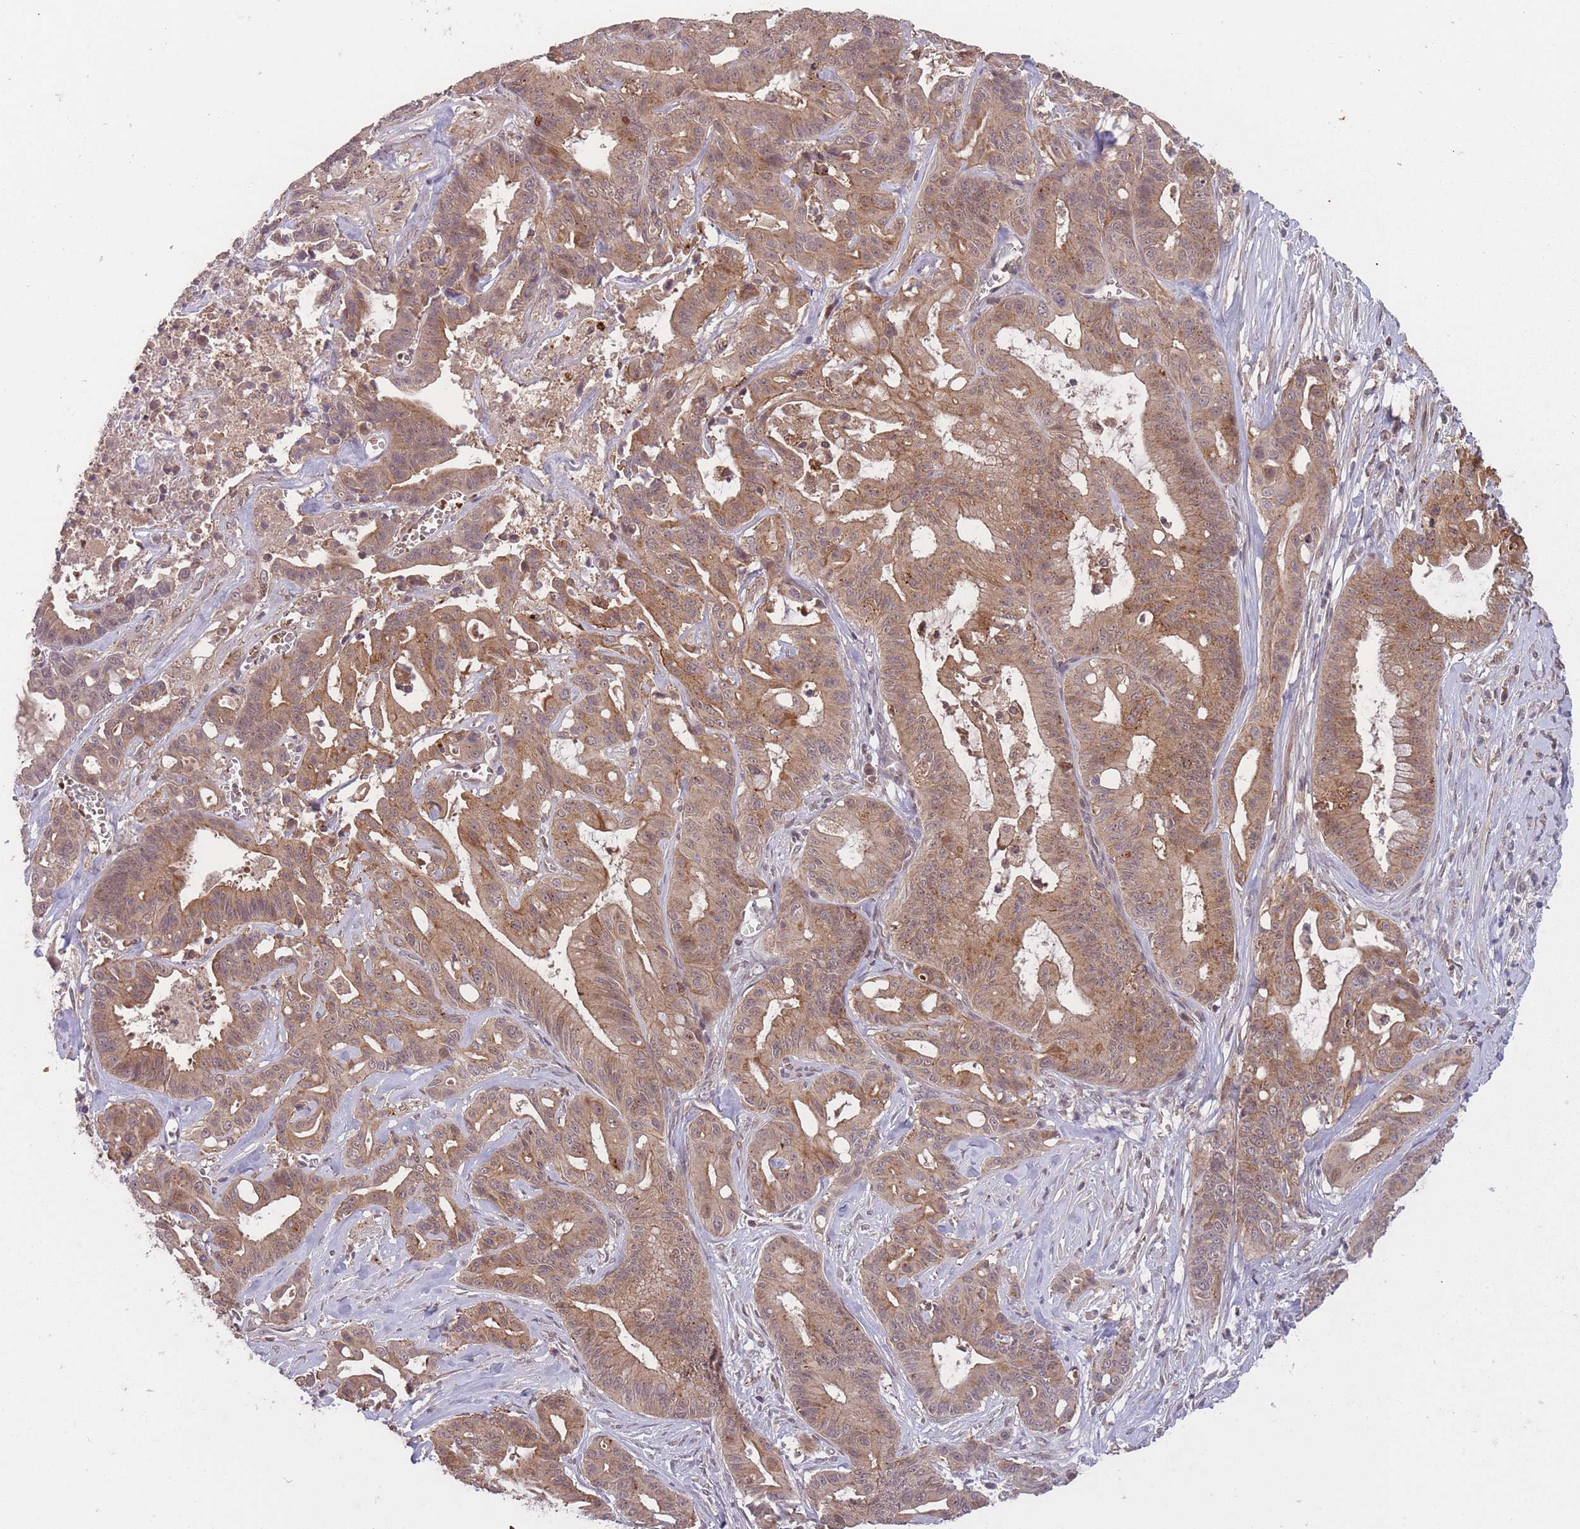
{"staining": {"intensity": "moderate", "quantity": "25%-75%", "location": "cytoplasmic/membranous"}, "tissue": "ovarian cancer", "cell_type": "Tumor cells", "image_type": "cancer", "snomed": [{"axis": "morphology", "description": "Cystadenocarcinoma, mucinous, NOS"}, {"axis": "topography", "description": "Ovary"}], "caption": "Mucinous cystadenocarcinoma (ovarian) tissue demonstrates moderate cytoplasmic/membranous expression in about 25%-75% of tumor cells, visualized by immunohistochemistry.", "gene": "SECTM1", "patient": {"sex": "female", "age": 70}}